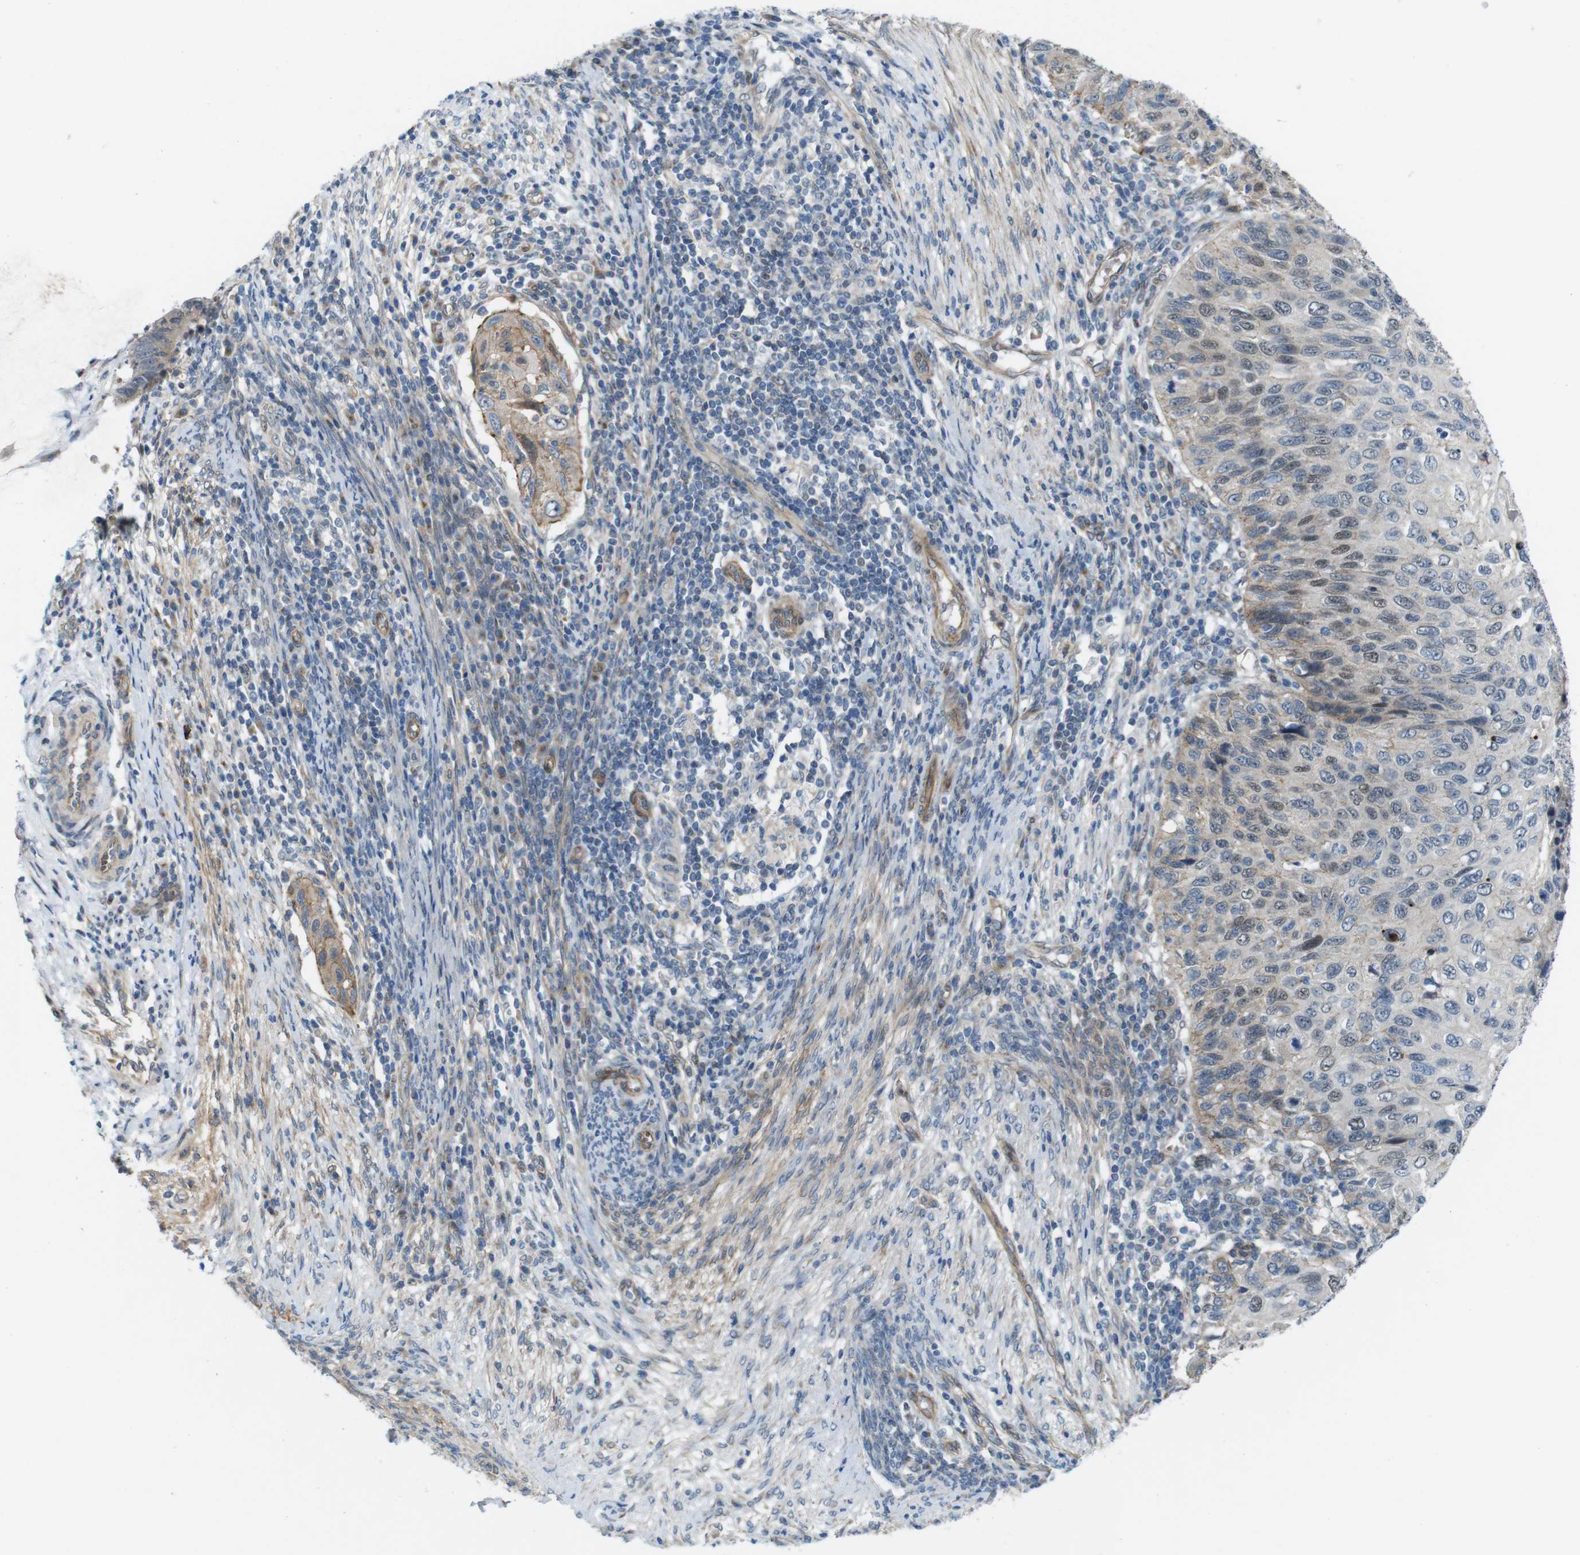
{"staining": {"intensity": "weak", "quantity": ">75%", "location": "cytoplasmic/membranous,nuclear"}, "tissue": "cervical cancer", "cell_type": "Tumor cells", "image_type": "cancer", "snomed": [{"axis": "morphology", "description": "Squamous cell carcinoma, NOS"}, {"axis": "topography", "description": "Cervix"}], "caption": "The photomicrograph demonstrates immunohistochemical staining of squamous cell carcinoma (cervical). There is weak cytoplasmic/membranous and nuclear positivity is seen in approximately >75% of tumor cells.", "gene": "SKI", "patient": {"sex": "female", "age": 70}}